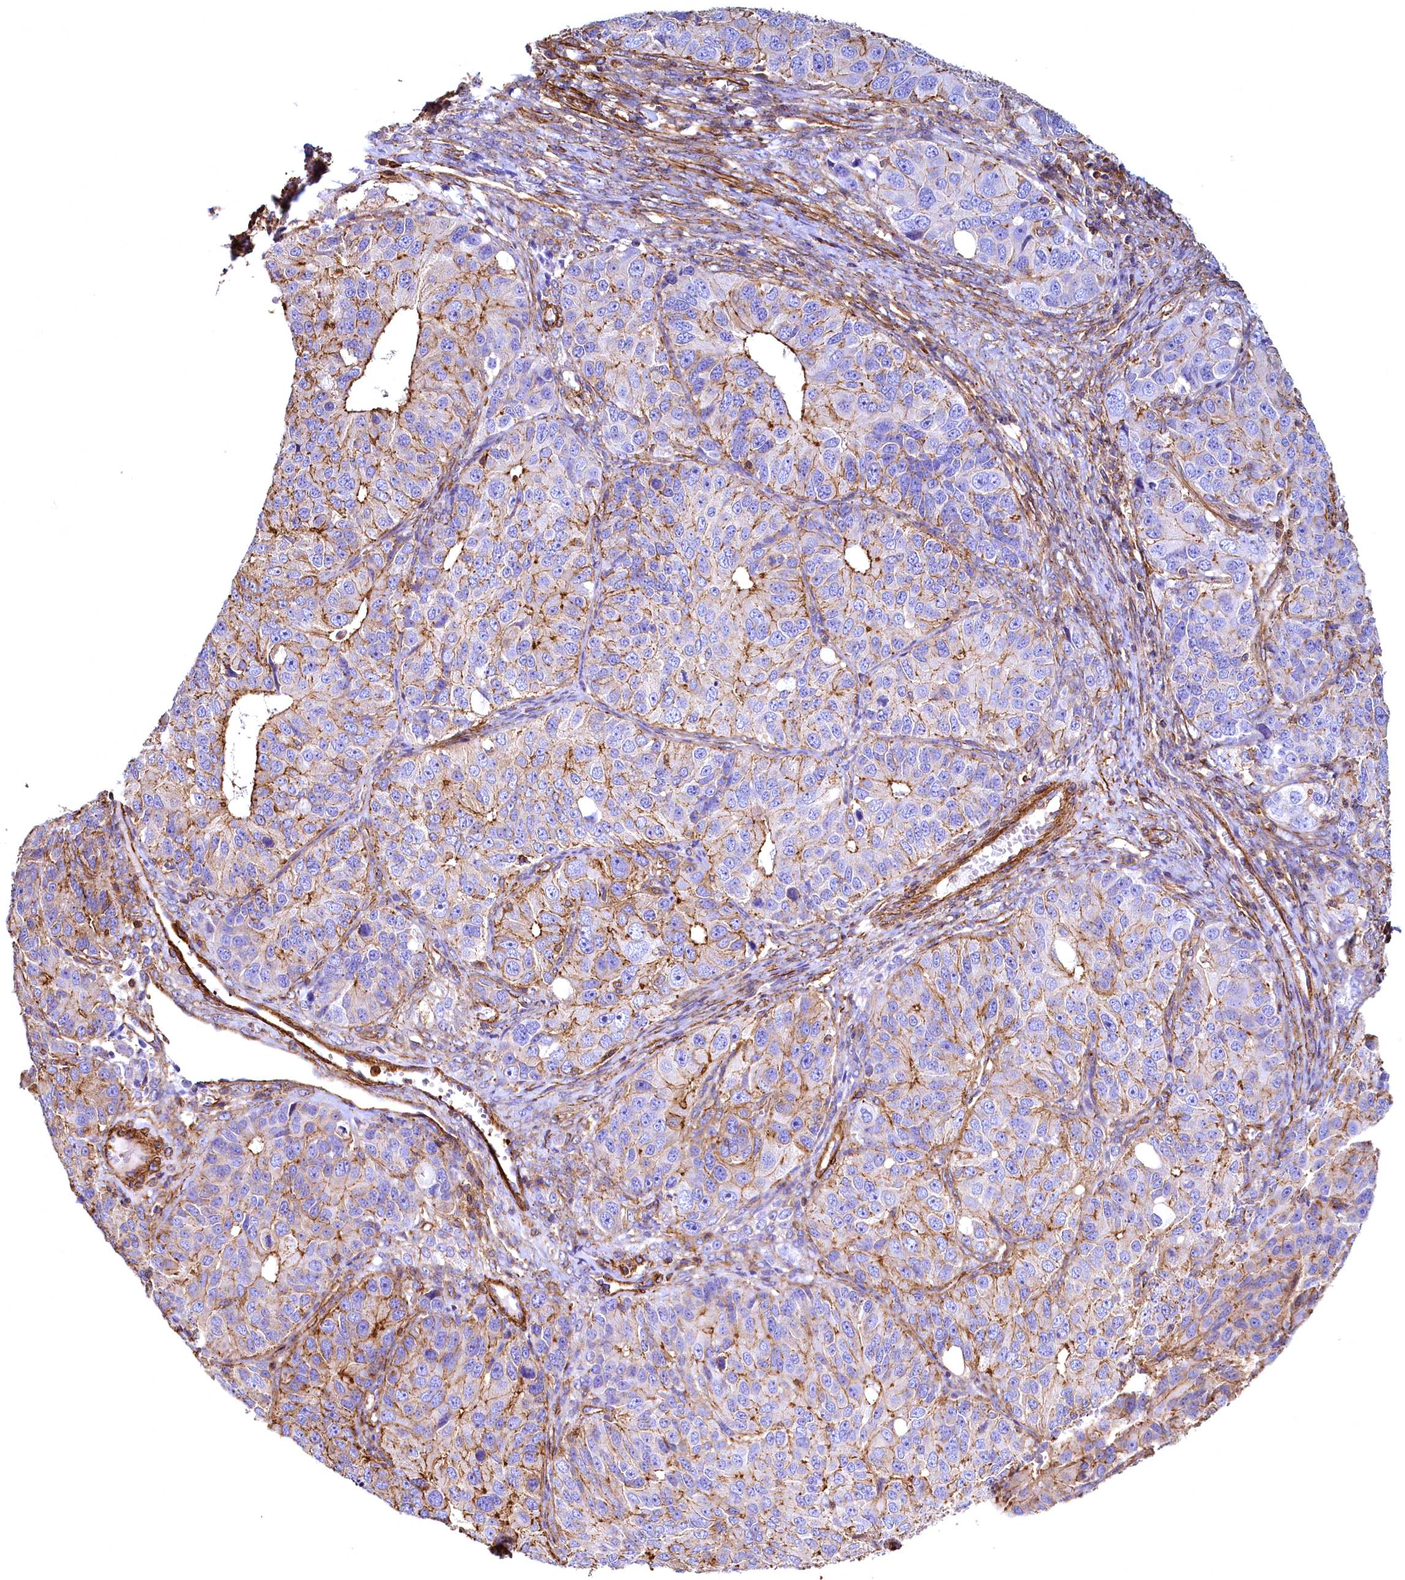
{"staining": {"intensity": "moderate", "quantity": "25%-75%", "location": "cytoplasmic/membranous"}, "tissue": "ovarian cancer", "cell_type": "Tumor cells", "image_type": "cancer", "snomed": [{"axis": "morphology", "description": "Carcinoma, endometroid"}, {"axis": "topography", "description": "Ovary"}], "caption": "The photomicrograph demonstrates immunohistochemical staining of ovarian cancer (endometroid carcinoma). There is moderate cytoplasmic/membranous positivity is present in about 25%-75% of tumor cells.", "gene": "THBS1", "patient": {"sex": "female", "age": 51}}